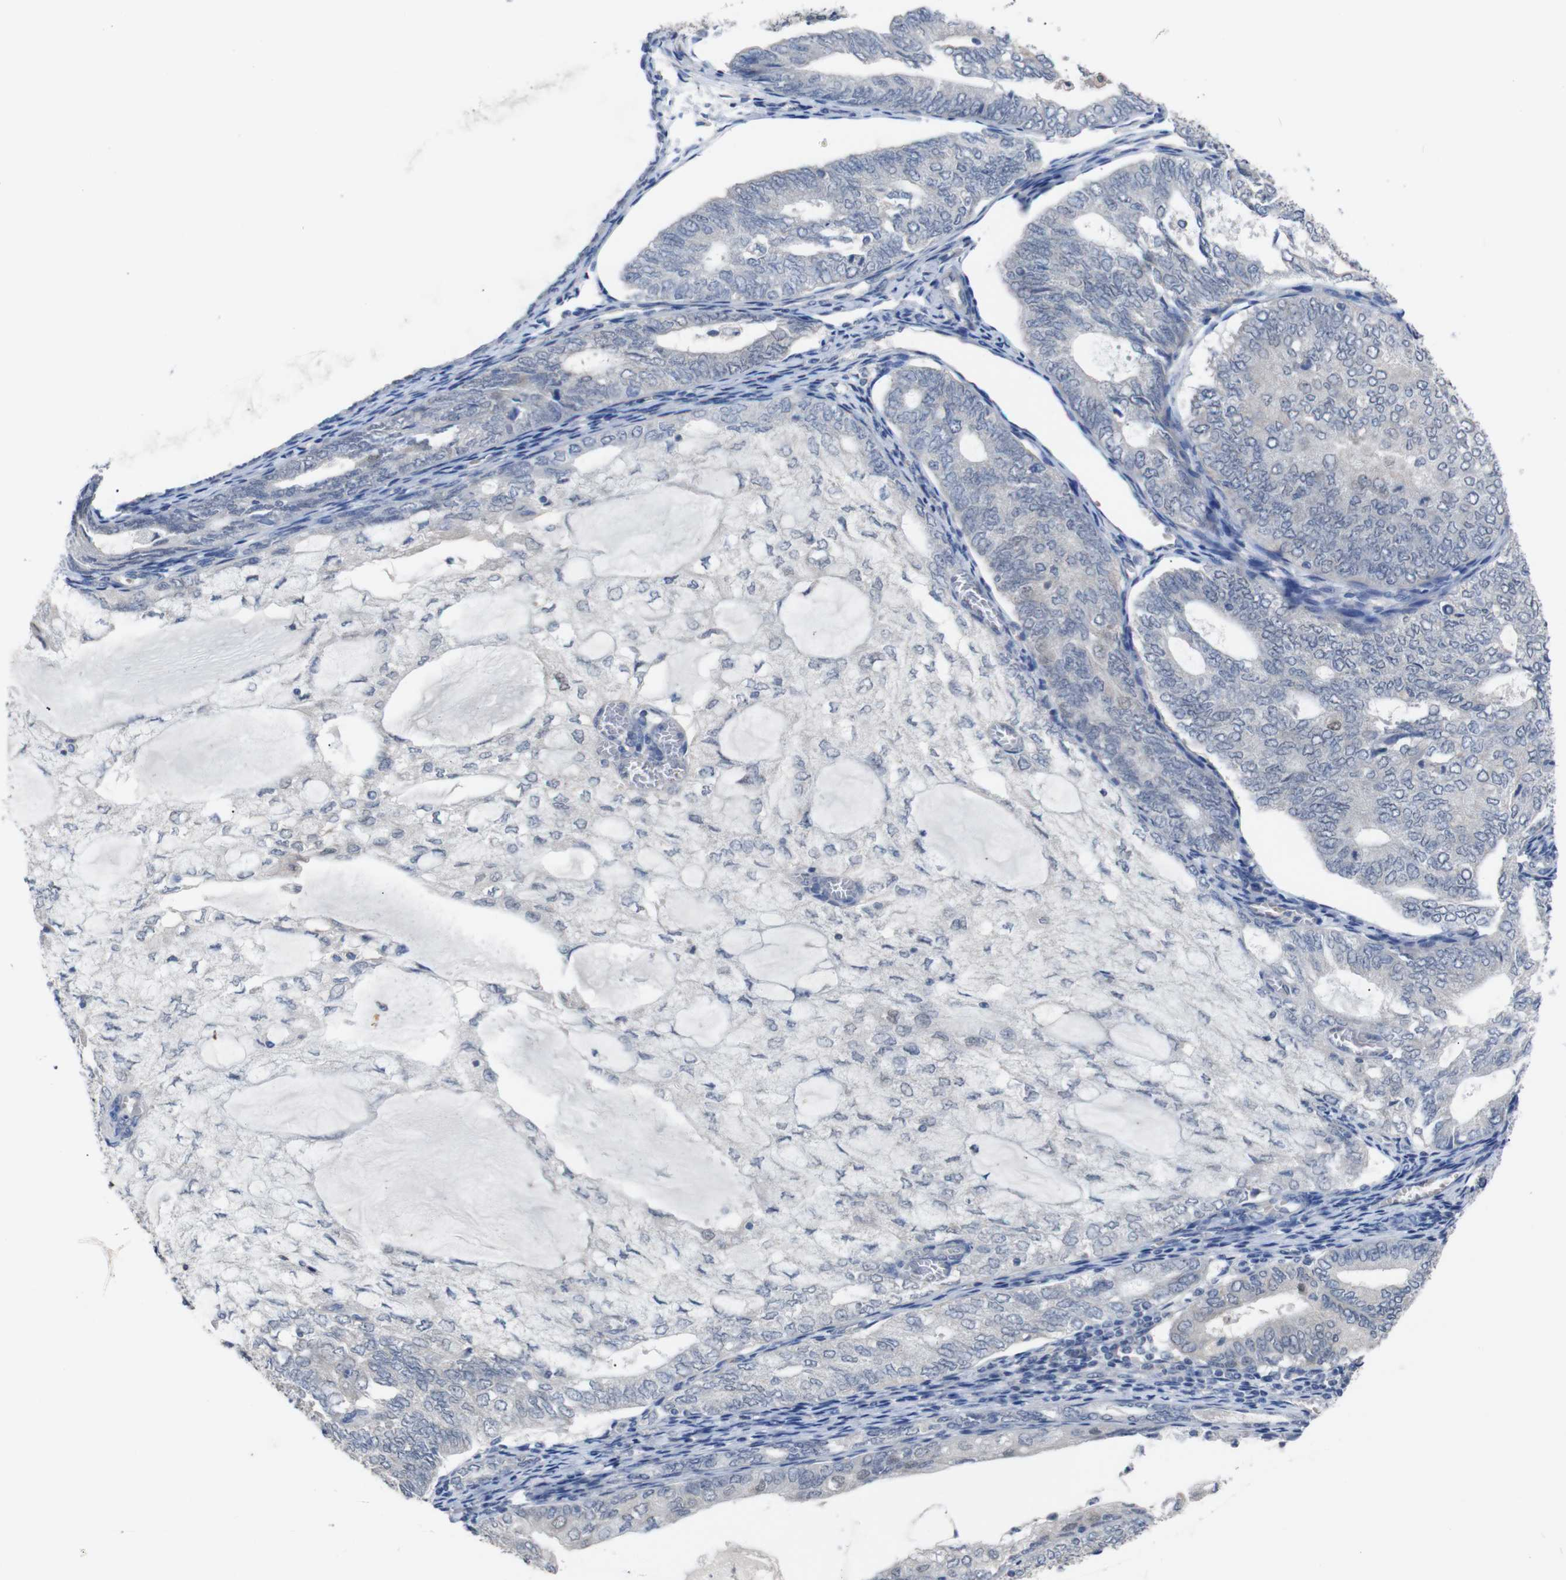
{"staining": {"intensity": "negative", "quantity": "none", "location": "none"}, "tissue": "endometrial cancer", "cell_type": "Tumor cells", "image_type": "cancer", "snomed": [{"axis": "morphology", "description": "Adenocarcinoma, NOS"}, {"axis": "topography", "description": "Endometrium"}], "caption": "Endometrial adenocarcinoma was stained to show a protein in brown. There is no significant expression in tumor cells.", "gene": "HNF1A", "patient": {"sex": "female", "age": 81}}